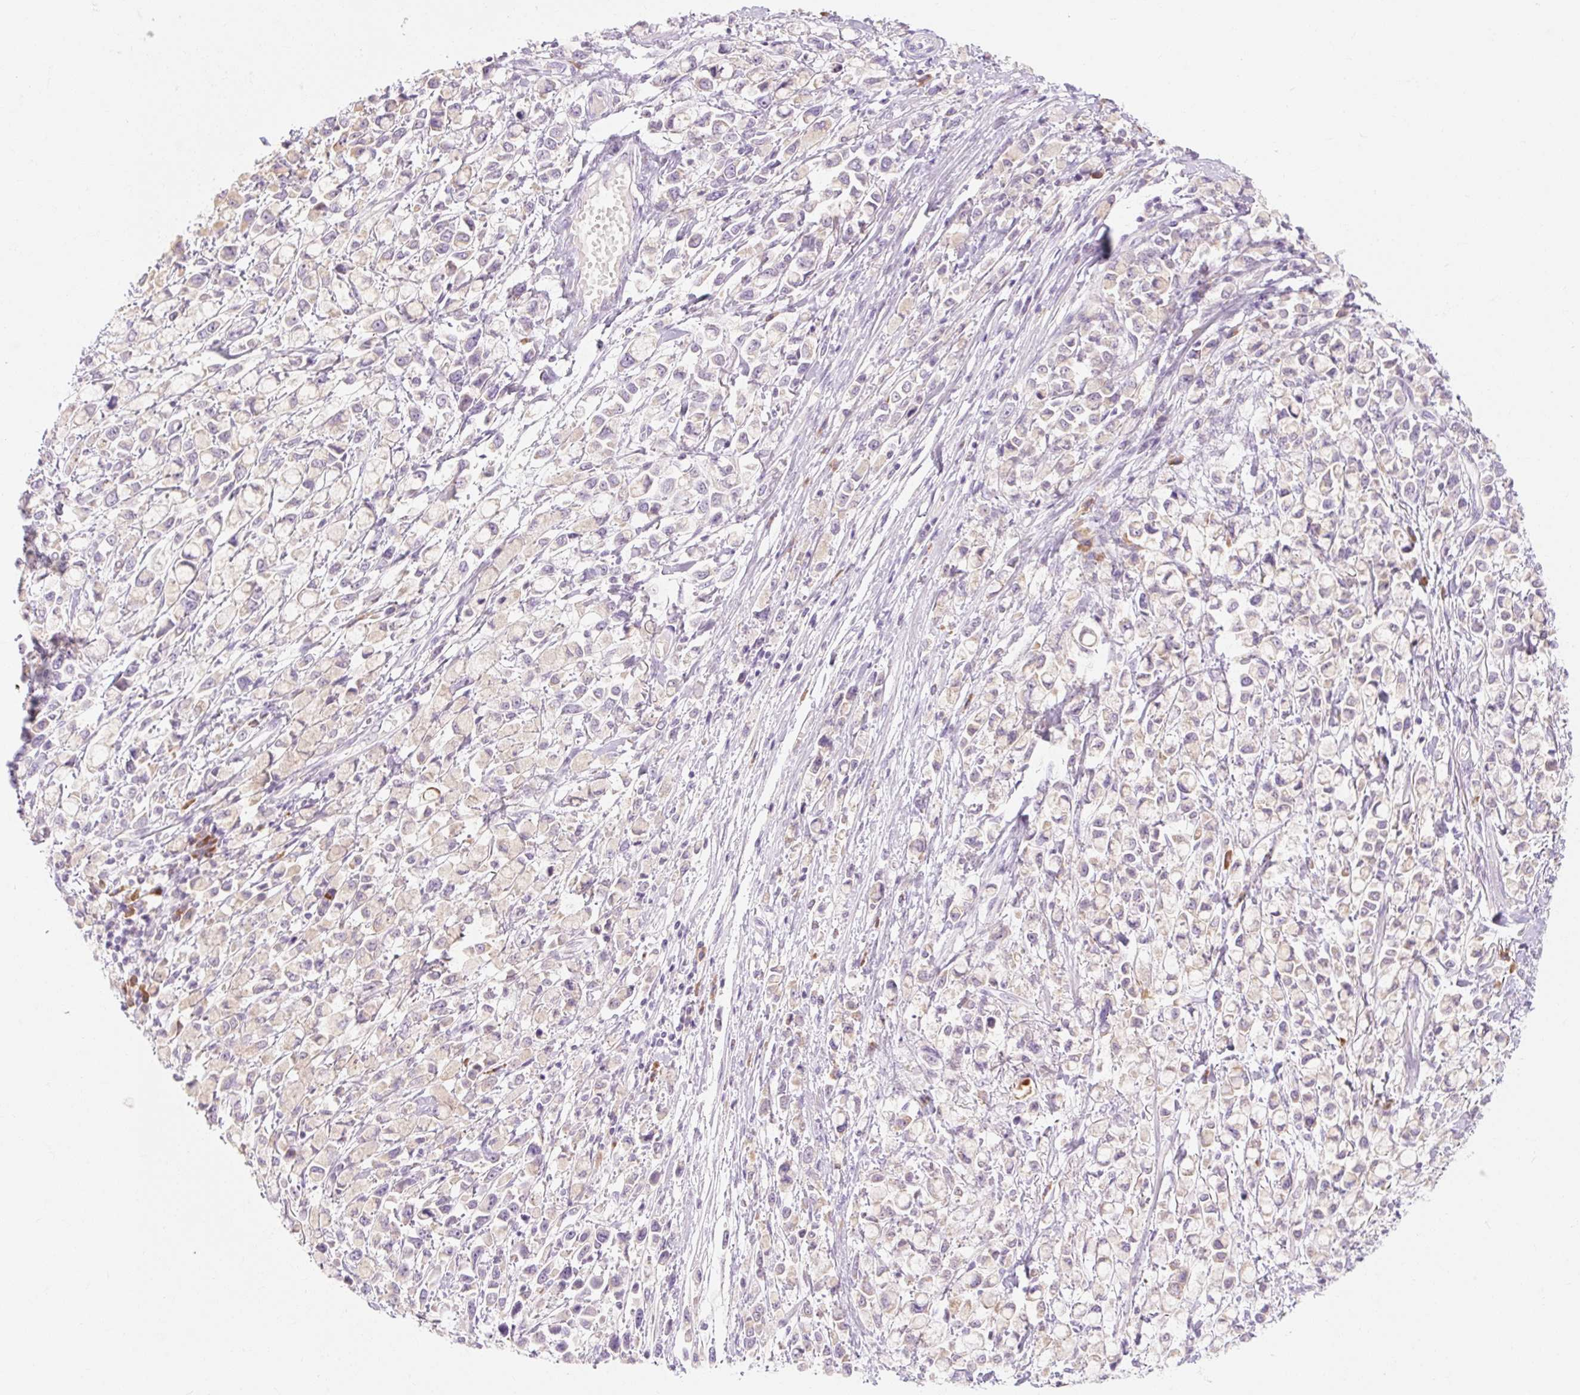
{"staining": {"intensity": "weak", "quantity": "<25%", "location": "cytoplasmic/membranous"}, "tissue": "stomach cancer", "cell_type": "Tumor cells", "image_type": "cancer", "snomed": [{"axis": "morphology", "description": "Adenocarcinoma, NOS"}, {"axis": "topography", "description": "Stomach"}], "caption": "A photomicrograph of stomach adenocarcinoma stained for a protein reveals no brown staining in tumor cells.", "gene": "MYO1D", "patient": {"sex": "female", "age": 81}}